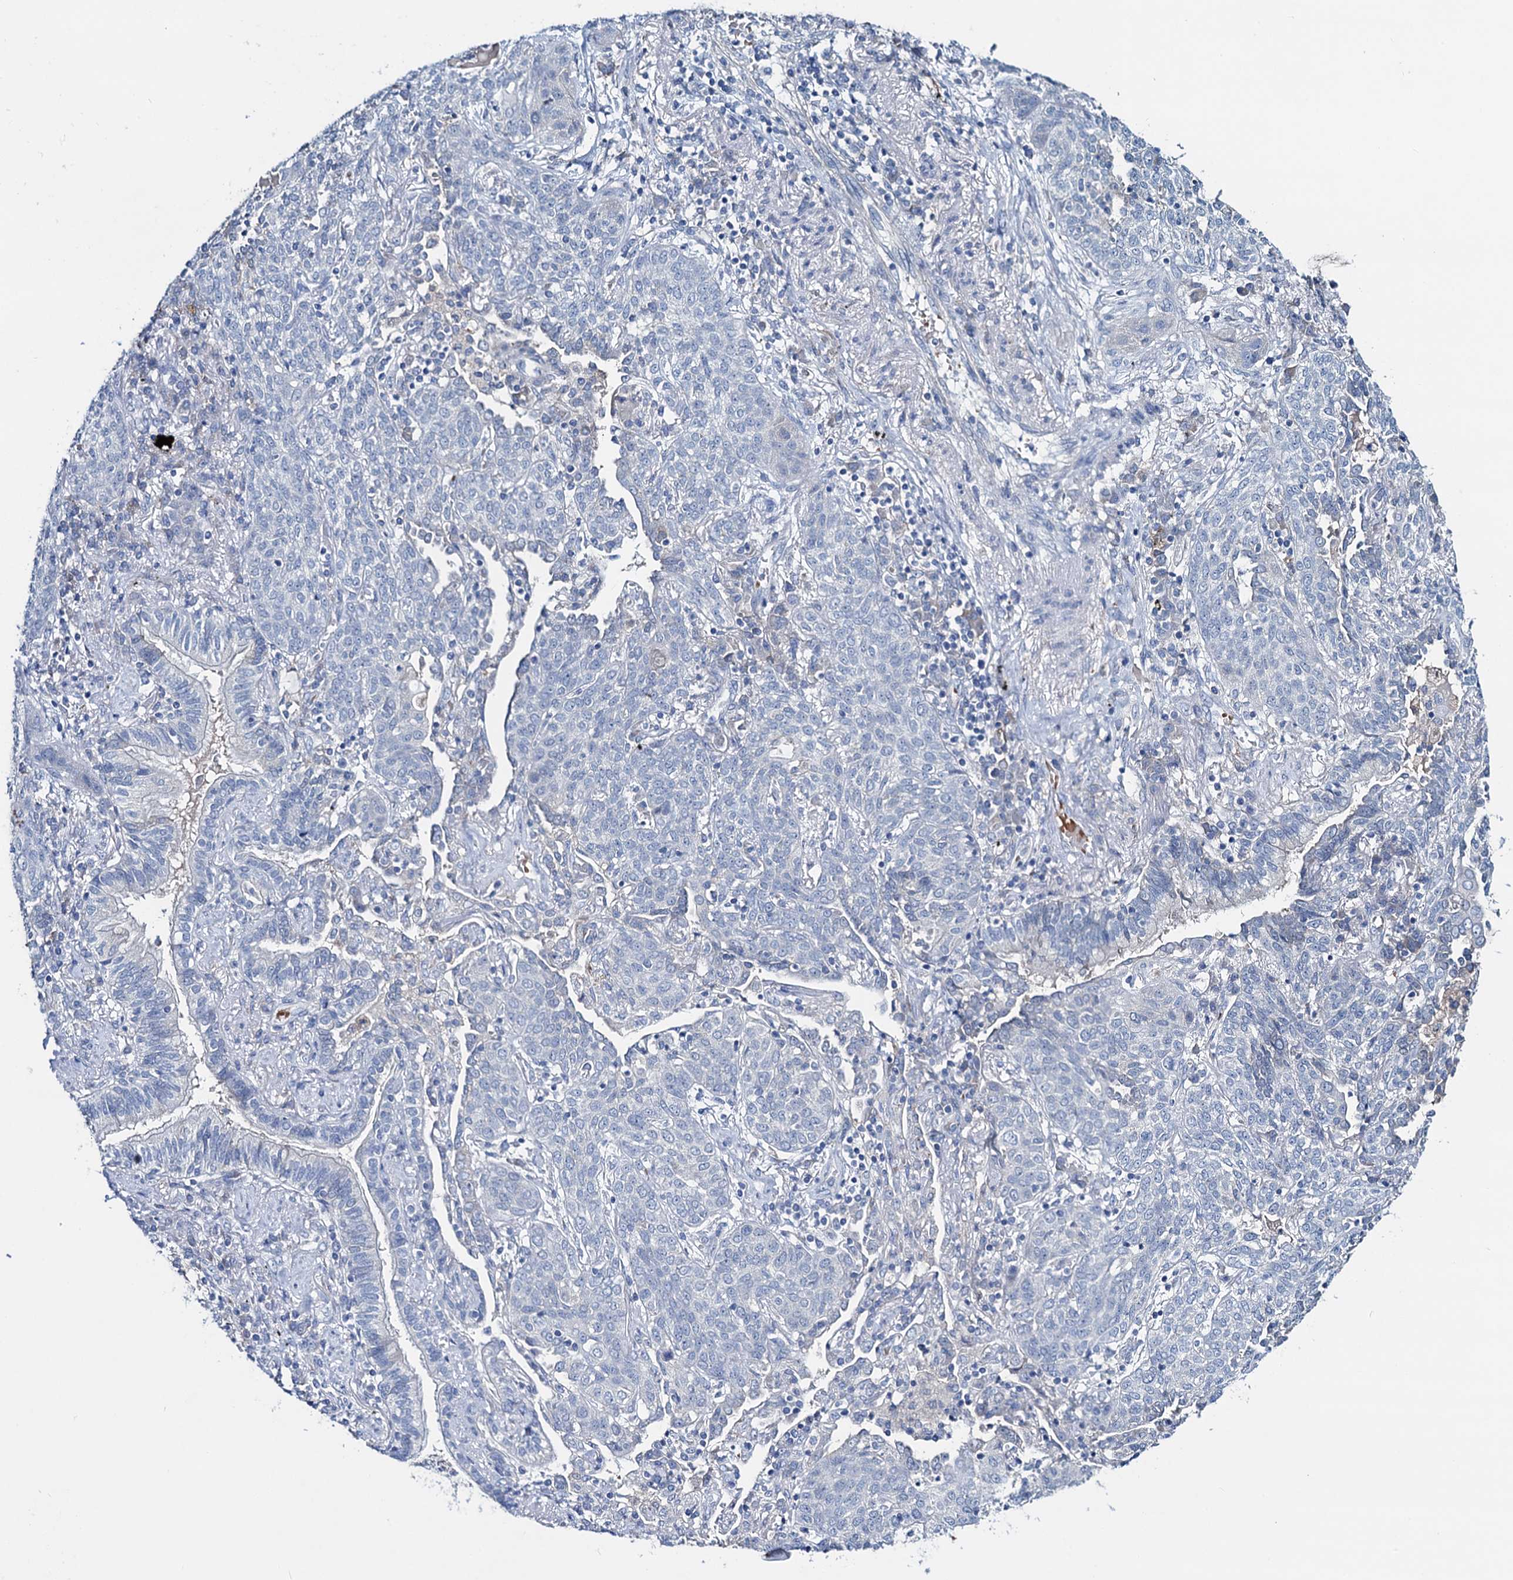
{"staining": {"intensity": "negative", "quantity": "none", "location": "none"}, "tissue": "lung cancer", "cell_type": "Tumor cells", "image_type": "cancer", "snomed": [{"axis": "morphology", "description": "Squamous cell carcinoma, NOS"}, {"axis": "topography", "description": "Lung"}], "caption": "Immunohistochemistry image of neoplastic tissue: lung cancer (squamous cell carcinoma) stained with DAB reveals no significant protein positivity in tumor cells.", "gene": "RTKN2", "patient": {"sex": "female", "age": 70}}